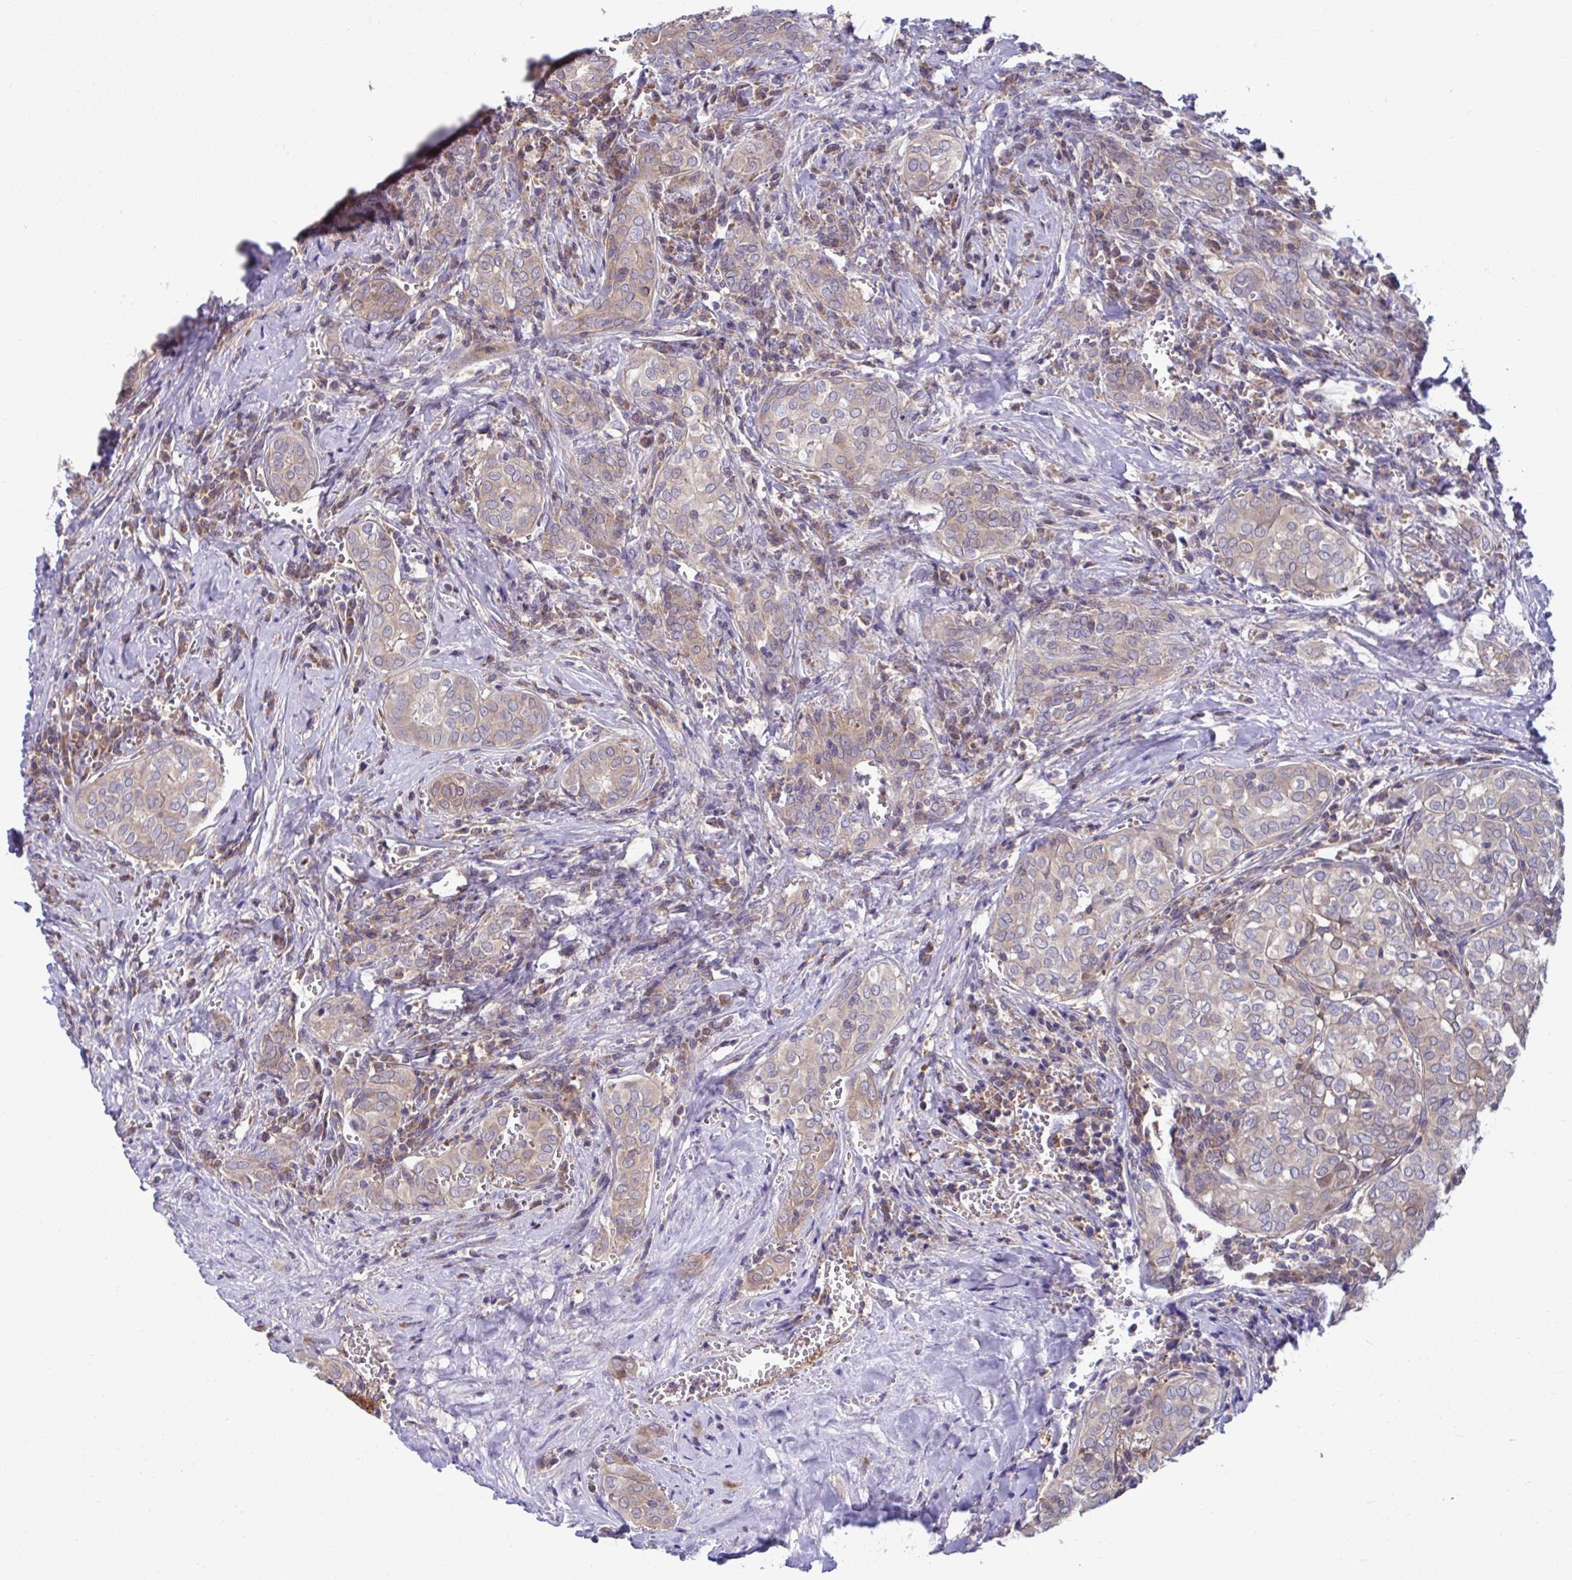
{"staining": {"intensity": "weak", "quantity": ">75%", "location": "cytoplasmic/membranous"}, "tissue": "thyroid cancer", "cell_type": "Tumor cells", "image_type": "cancer", "snomed": [{"axis": "morphology", "description": "Papillary adenocarcinoma, NOS"}, {"axis": "topography", "description": "Thyroid gland"}], "caption": "This is a photomicrograph of immunohistochemistry staining of thyroid cancer, which shows weak staining in the cytoplasmic/membranous of tumor cells.", "gene": "PCDHB7", "patient": {"sex": "female", "age": 30}}